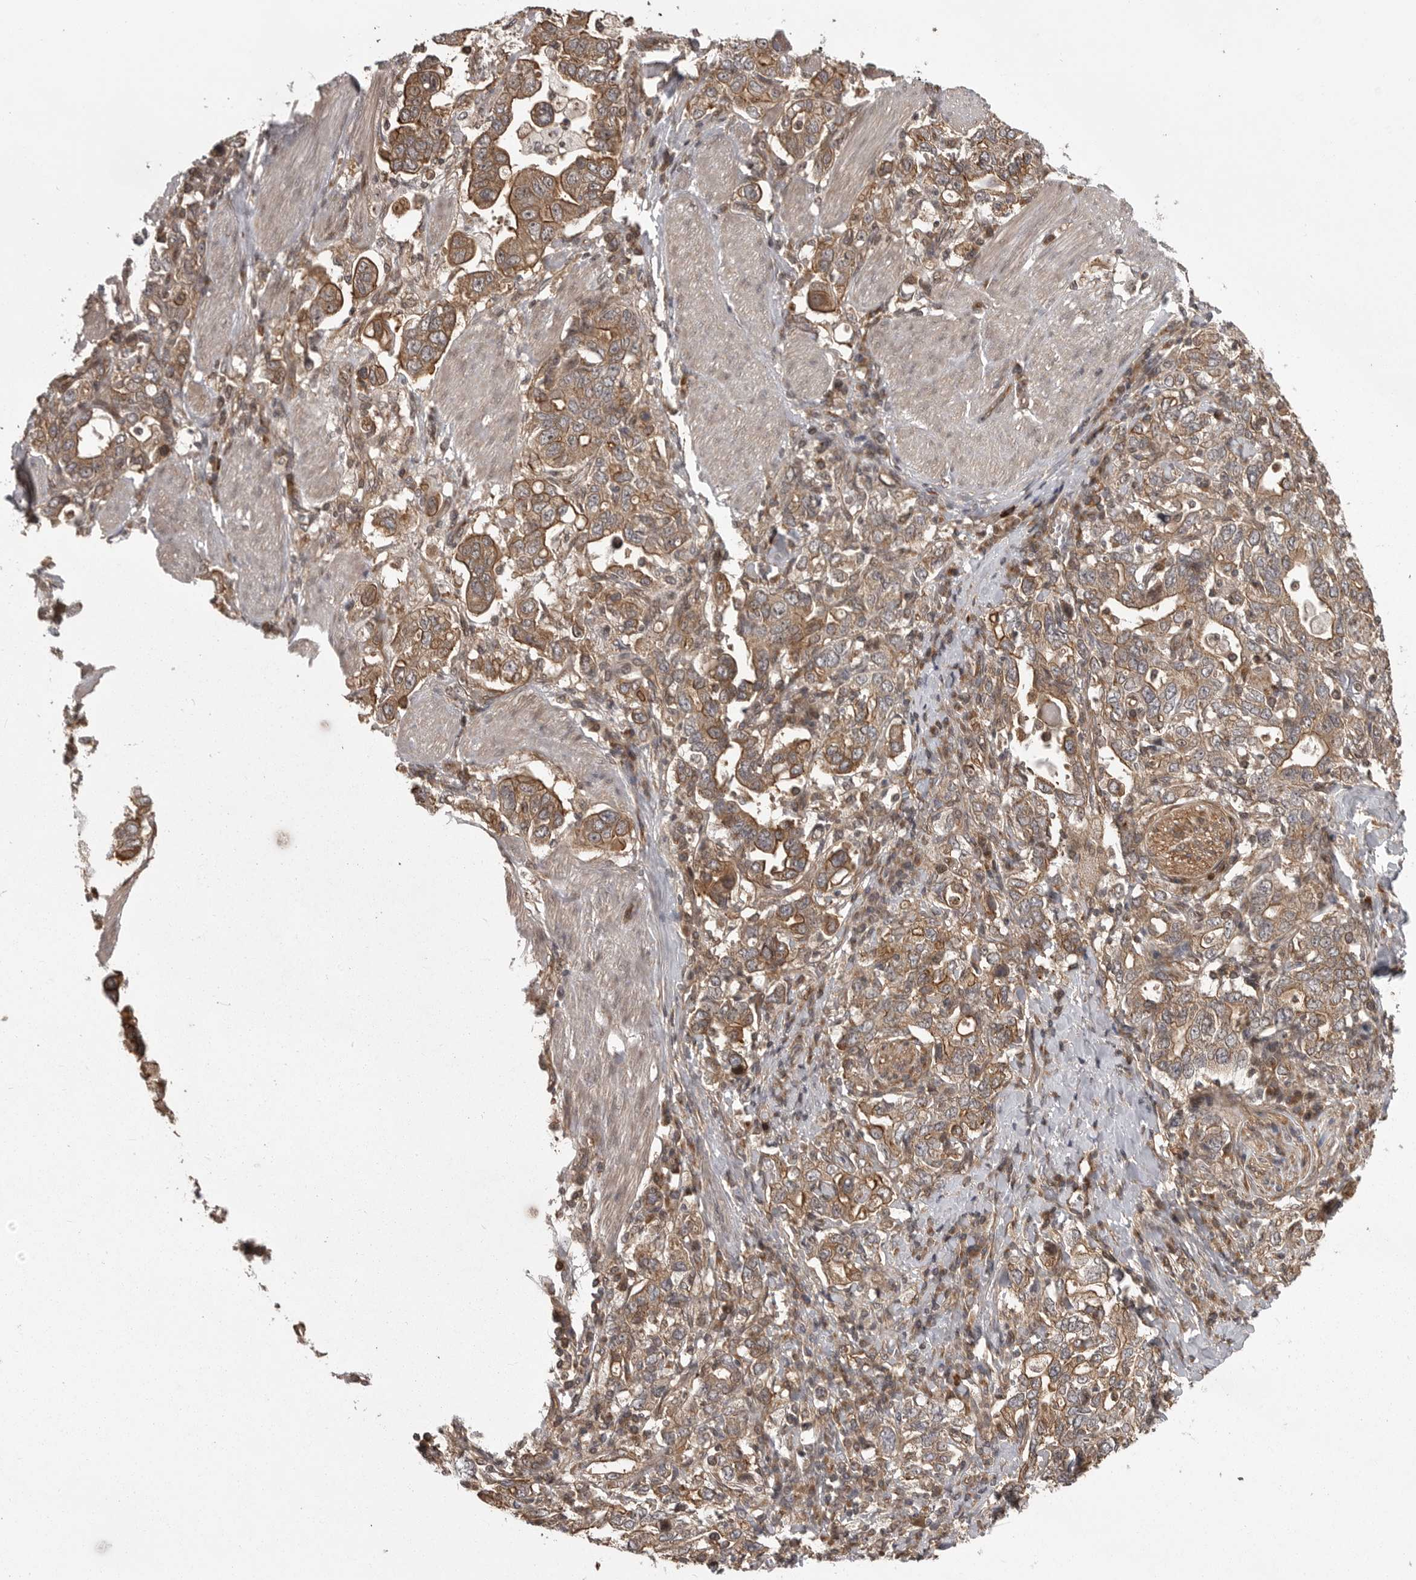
{"staining": {"intensity": "moderate", "quantity": ">75%", "location": "cytoplasmic/membranous"}, "tissue": "stomach cancer", "cell_type": "Tumor cells", "image_type": "cancer", "snomed": [{"axis": "morphology", "description": "Adenocarcinoma, NOS"}, {"axis": "topography", "description": "Stomach, upper"}], "caption": "The photomicrograph displays staining of stomach cancer, revealing moderate cytoplasmic/membranous protein expression (brown color) within tumor cells.", "gene": "DNAJC8", "patient": {"sex": "male", "age": 62}}